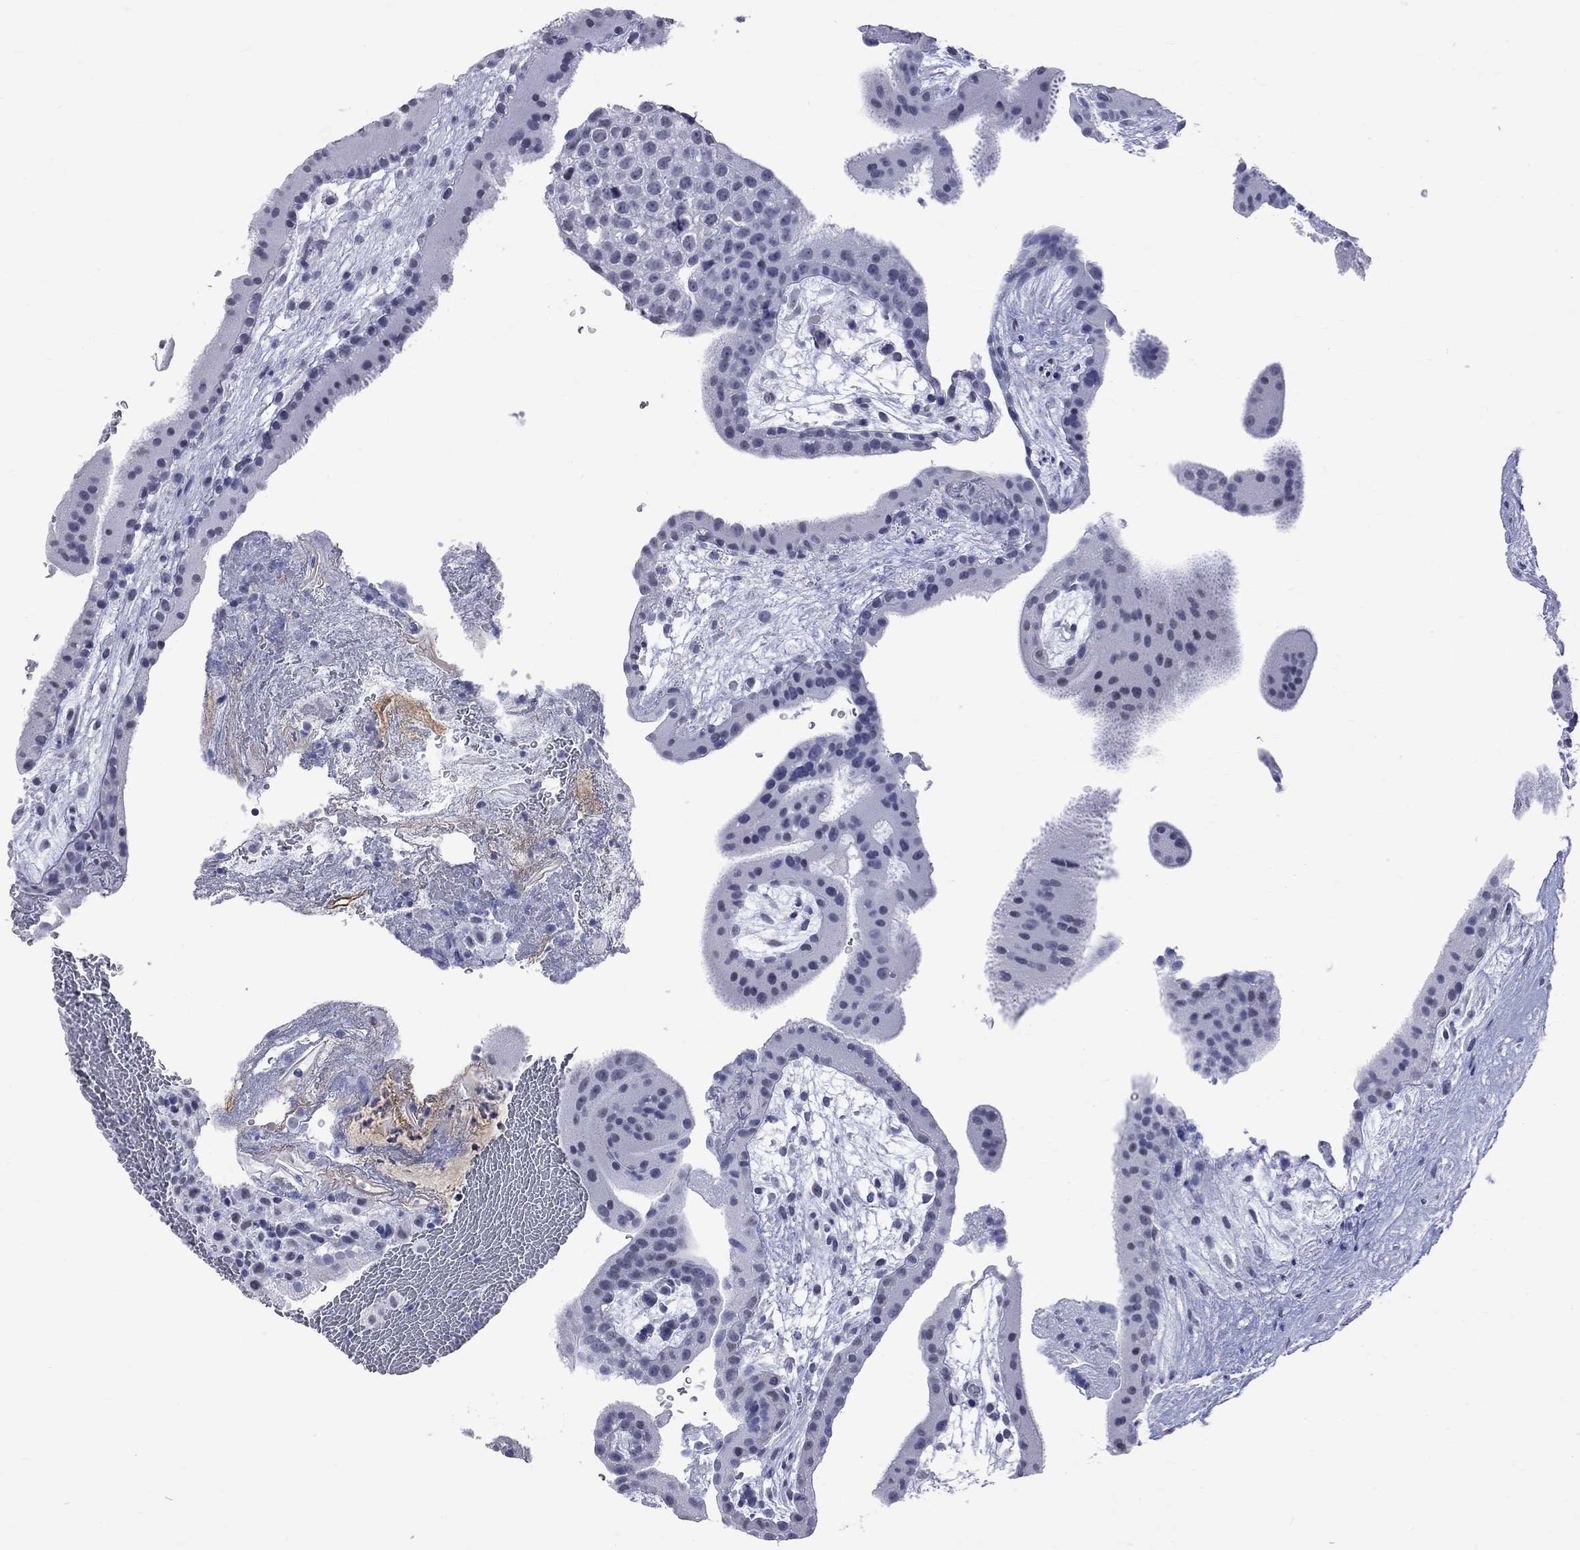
{"staining": {"intensity": "negative", "quantity": "none", "location": "none"}, "tissue": "placenta", "cell_type": "Decidual cells", "image_type": "normal", "snomed": [{"axis": "morphology", "description": "Normal tissue, NOS"}, {"axis": "topography", "description": "Placenta"}], "caption": "Immunohistochemistry photomicrograph of benign human placenta stained for a protein (brown), which reveals no positivity in decidual cells.", "gene": "BPIFB1", "patient": {"sex": "female", "age": 19}}